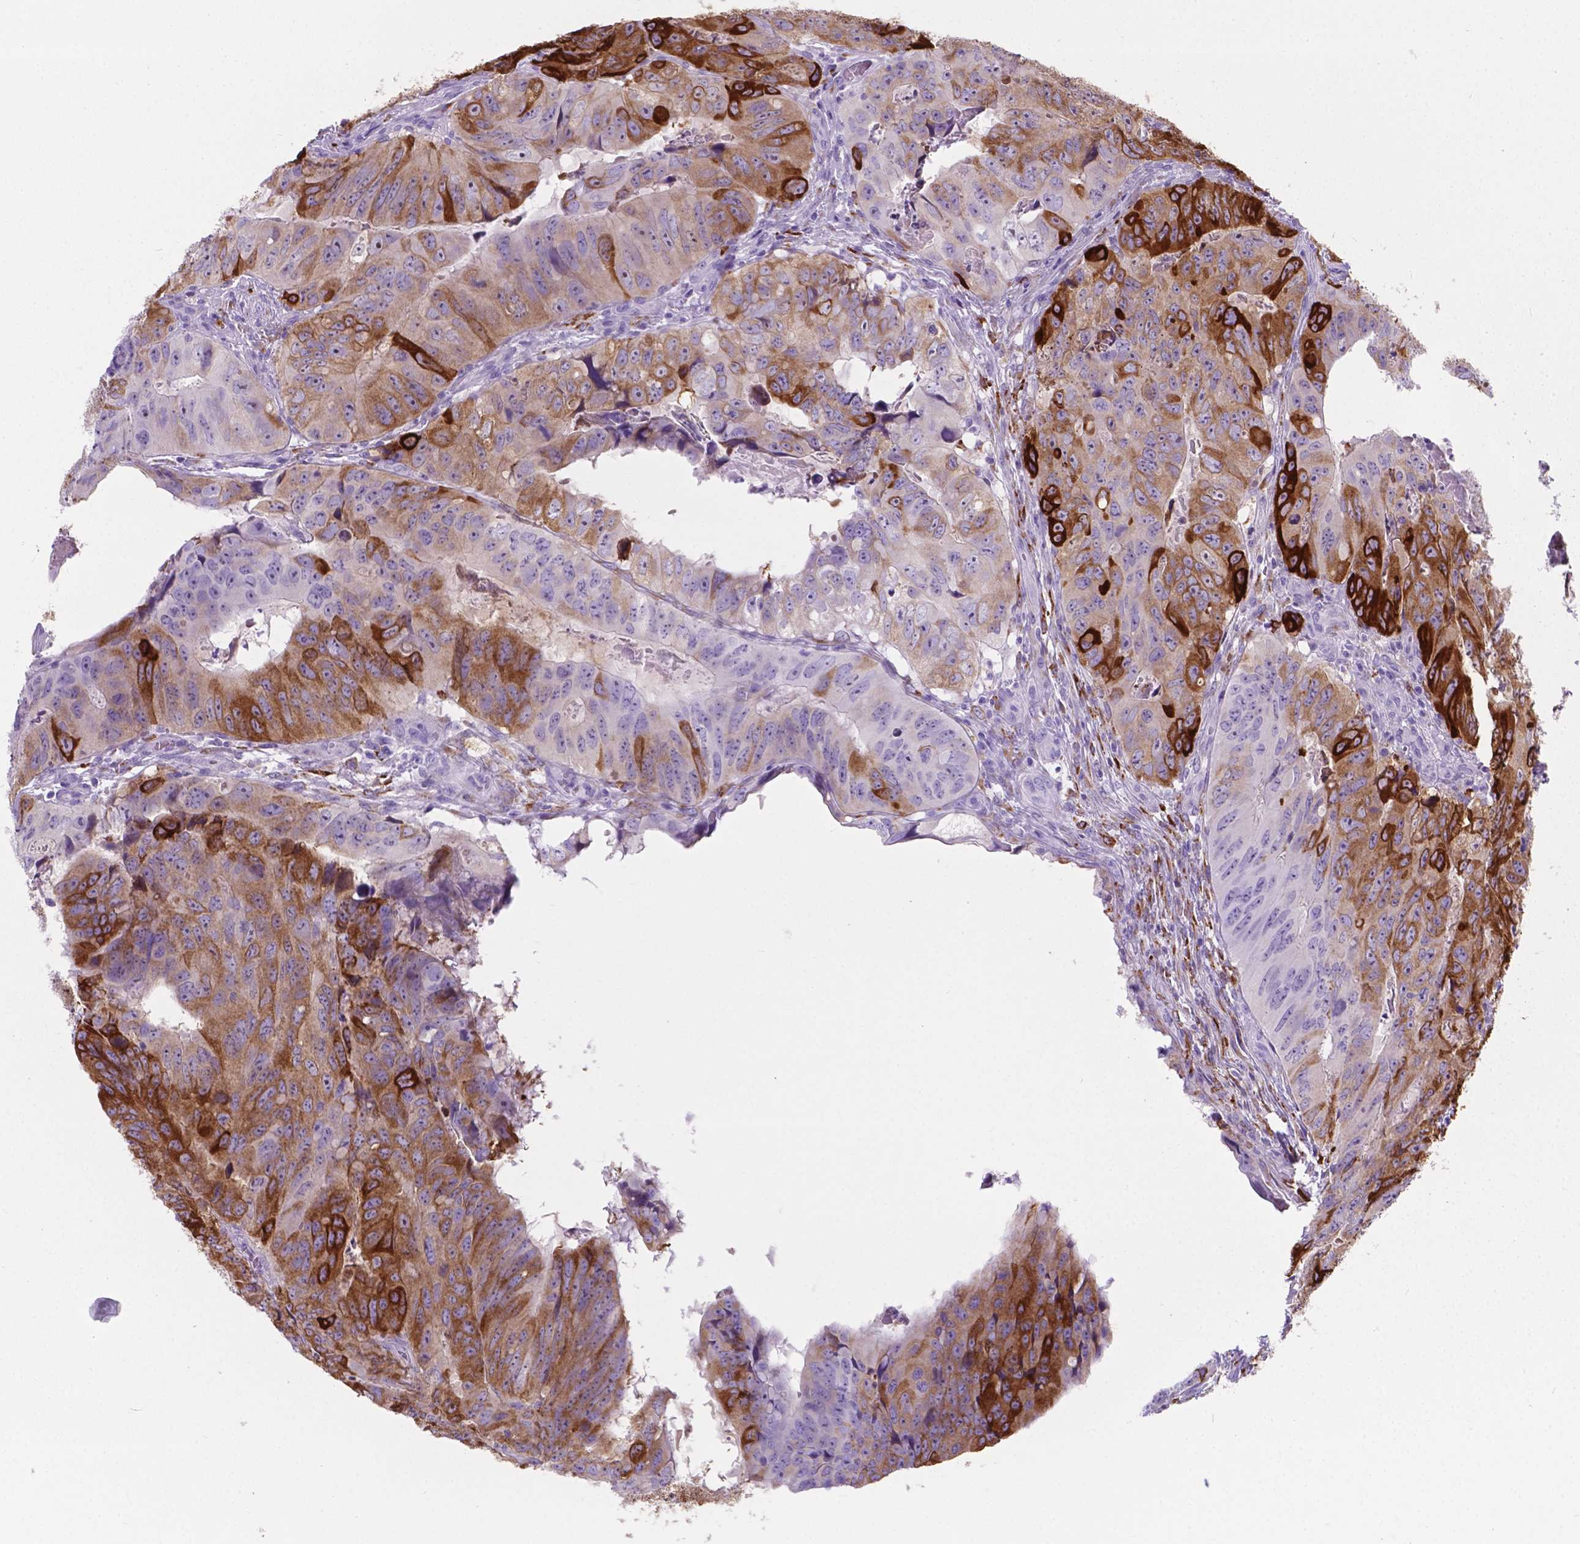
{"staining": {"intensity": "strong", "quantity": "25%-75%", "location": "cytoplasmic/membranous"}, "tissue": "colorectal cancer", "cell_type": "Tumor cells", "image_type": "cancer", "snomed": [{"axis": "morphology", "description": "Adenocarcinoma, NOS"}, {"axis": "topography", "description": "Colon"}], "caption": "Immunohistochemistry (DAB) staining of adenocarcinoma (colorectal) displays strong cytoplasmic/membranous protein expression in about 25%-75% of tumor cells. Using DAB (brown) and hematoxylin (blue) stains, captured at high magnification using brightfield microscopy.", "gene": "MACF1", "patient": {"sex": "male", "age": 79}}